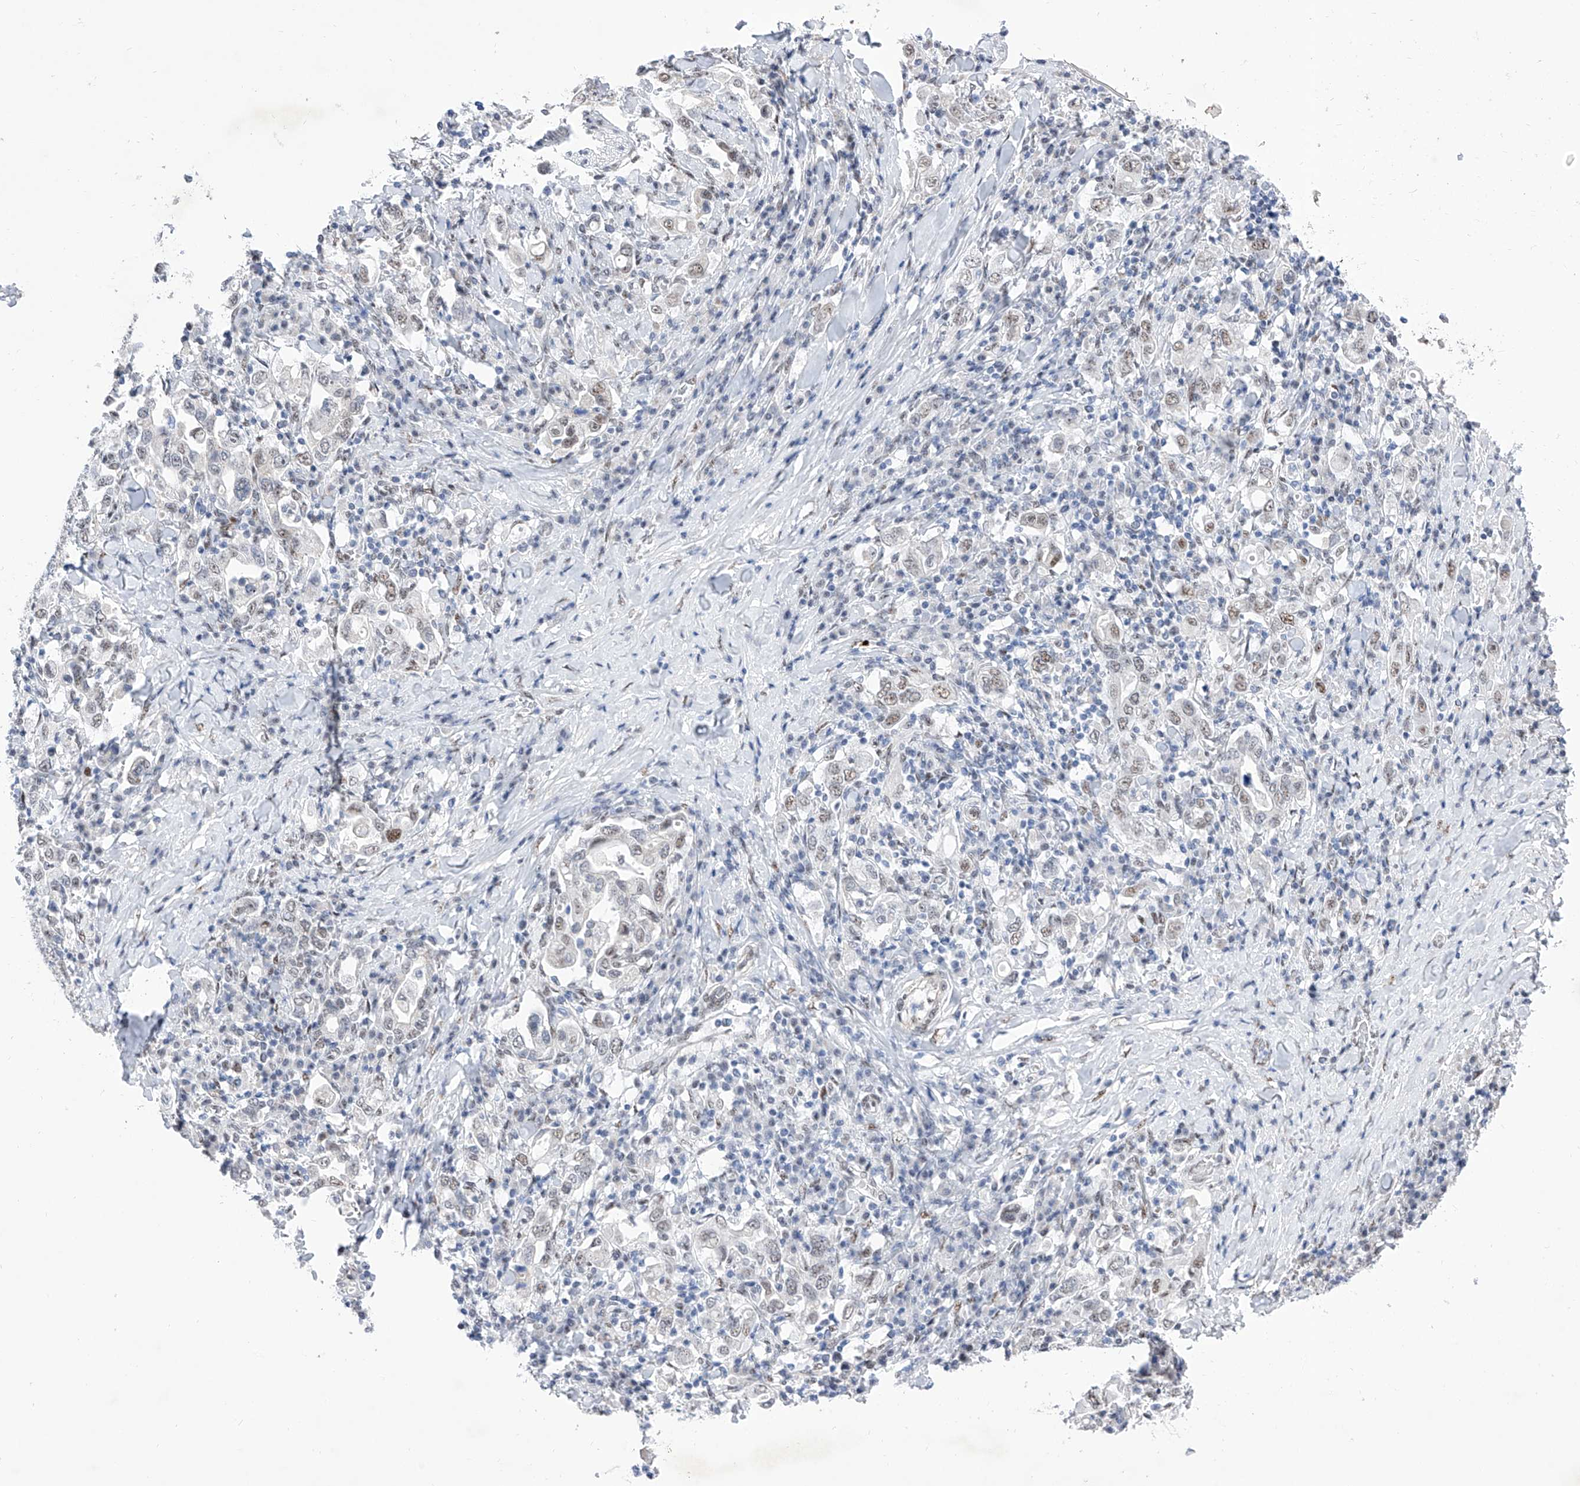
{"staining": {"intensity": "weak", "quantity": "25%-75%", "location": "nuclear"}, "tissue": "stomach cancer", "cell_type": "Tumor cells", "image_type": "cancer", "snomed": [{"axis": "morphology", "description": "Adenocarcinoma, NOS"}, {"axis": "topography", "description": "Stomach, upper"}], "caption": "Stomach cancer (adenocarcinoma) stained with a protein marker reveals weak staining in tumor cells.", "gene": "ATN1", "patient": {"sex": "male", "age": 62}}